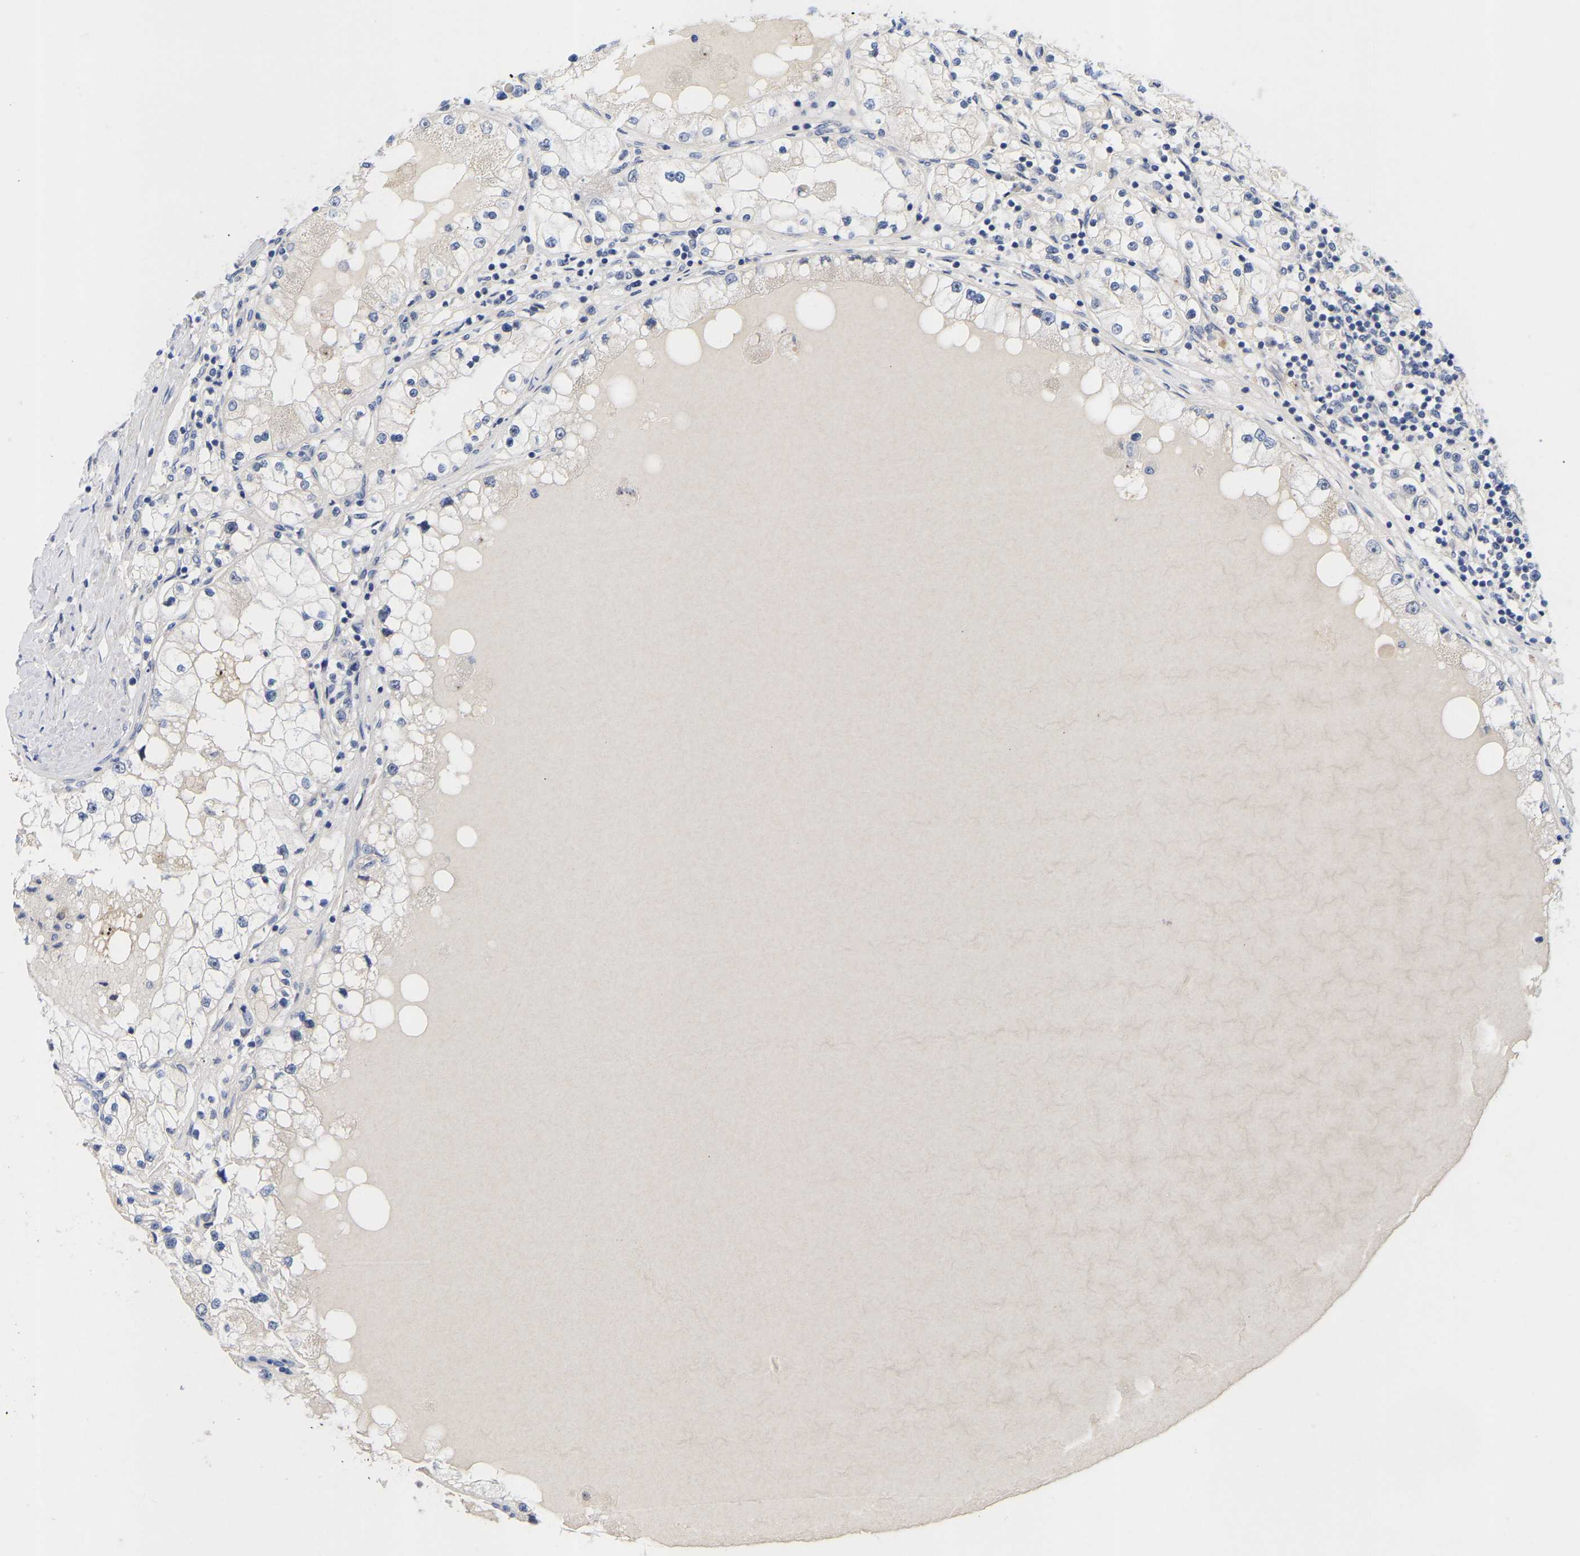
{"staining": {"intensity": "negative", "quantity": "none", "location": "none"}, "tissue": "renal cancer", "cell_type": "Tumor cells", "image_type": "cancer", "snomed": [{"axis": "morphology", "description": "Adenocarcinoma, NOS"}, {"axis": "topography", "description": "Kidney"}], "caption": "DAB (3,3'-diaminobenzidine) immunohistochemical staining of renal cancer displays no significant staining in tumor cells.", "gene": "NLE1", "patient": {"sex": "male", "age": 68}}